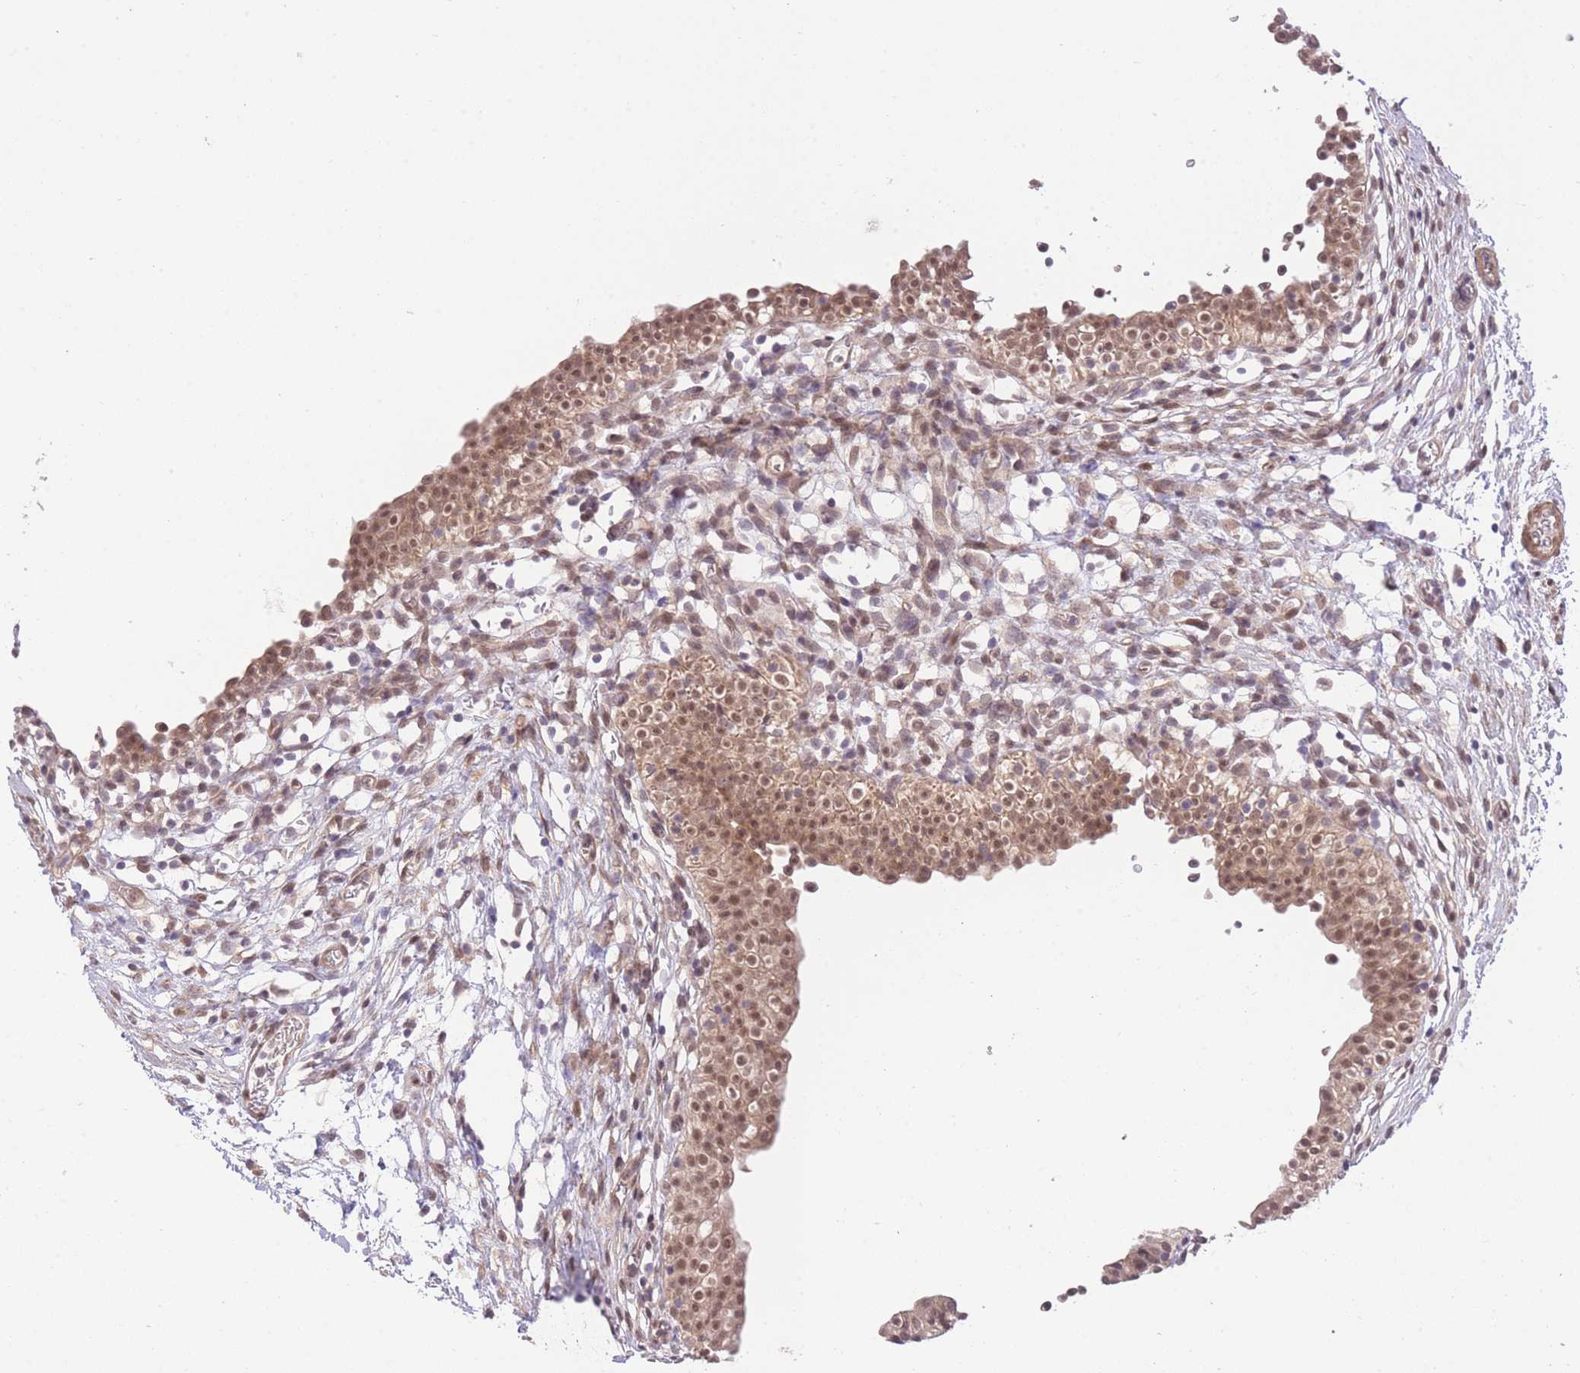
{"staining": {"intensity": "moderate", "quantity": ">75%", "location": "cytoplasmic/membranous,nuclear"}, "tissue": "urinary bladder", "cell_type": "Urothelial cells", "image_type": "normal", "snomed": [{"axis": "morphology", "description": "Normal tissue, NOS"}, {"axis": "topography", "description": "Urinary bladder"}, {"axis": "topography", "description": "Peripheral nerve tissue"}], "caption": "This micrograph shows IHC staining of unremarkable urinary bladder, with medium moderate cytoplasmic/membranous,nuclear staining in about >75% of urothelial cells.", "gene": "ELOA2", "patient": {"sex": "male", "age": 55}}